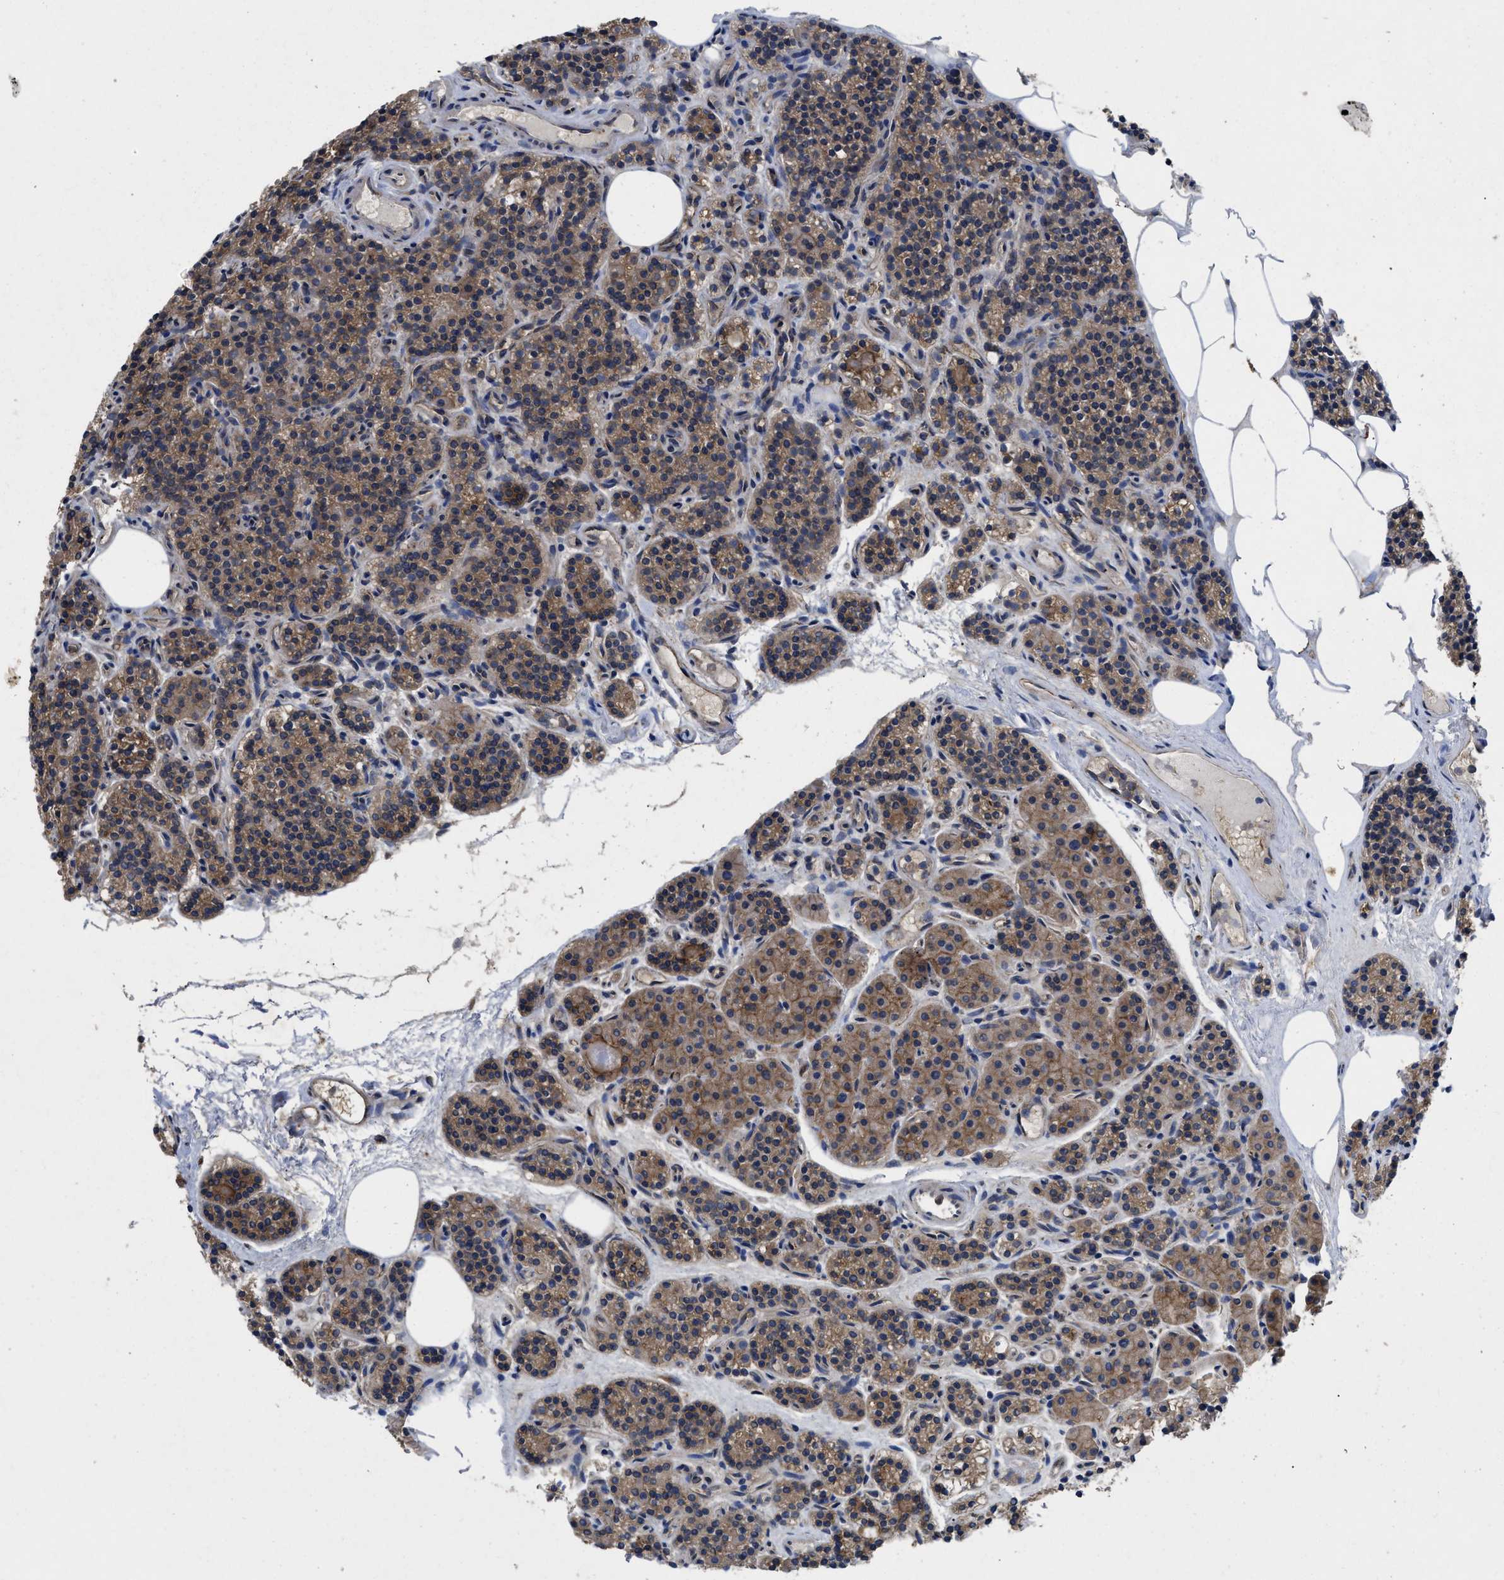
{"staining": {"intensity": "strong", "quantity": ">75%", "location": "cytoplasmic/membranous"}, "tissue": "parathyroid gland", "cell_type": "Glandular cells", "image_type": "normal", "snomed": [{"axis": "morphology", "description": "Normal tissue, NOS"}, {"axis": "morphology", "description": "Adenoma, NOS"}, {"axis": "topography", "description": "Parathyroid gland"}], "caption": "A histopathology image of parathyroid gland stained for a protein shows strong cytoplasmic/membranous brown staining in glandular cells.", "gene": "PKD2", "patient": {"sex": "female", "age": 74}}